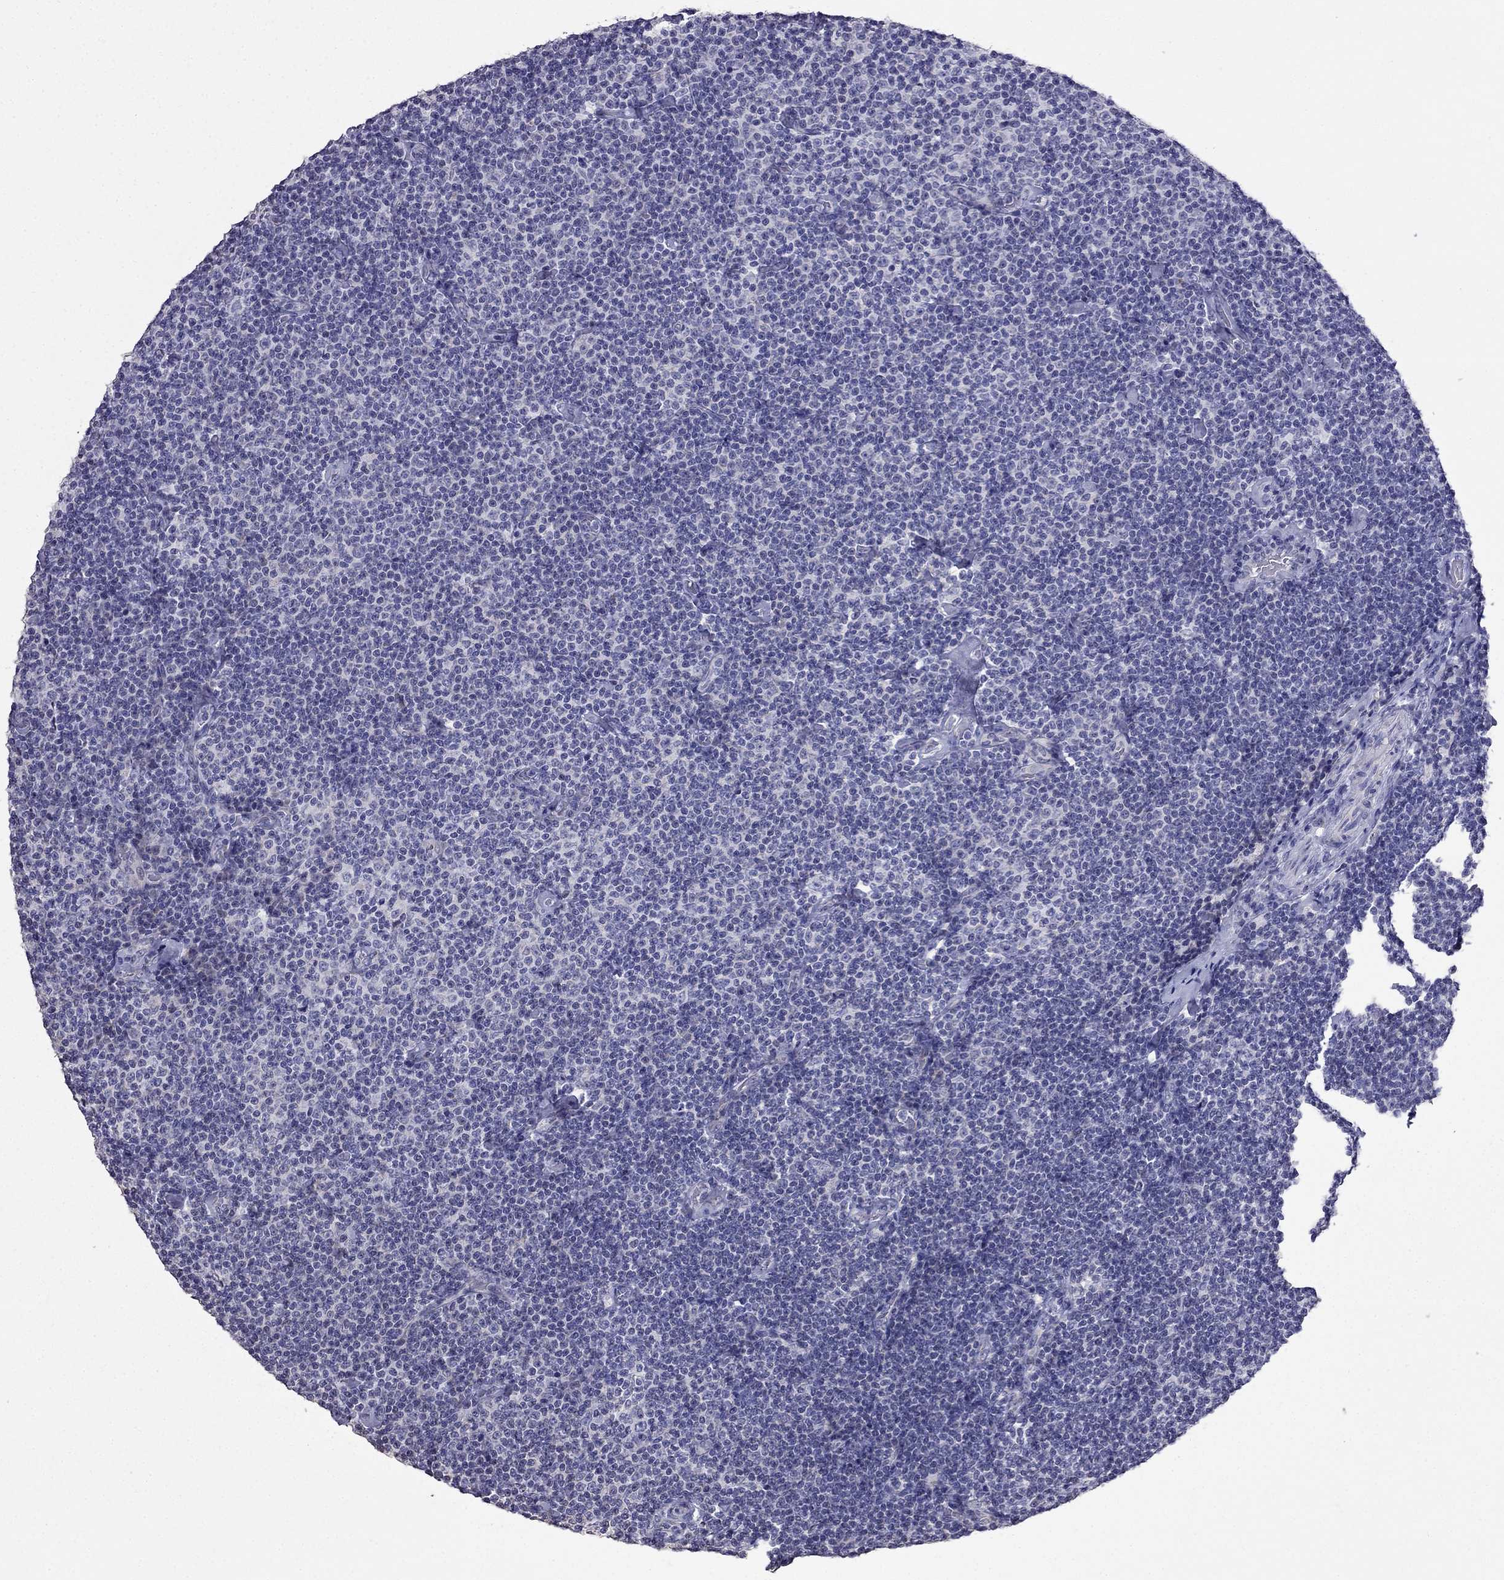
{"staining": {"intensity": "negative", "quantity": "none", "location": "none"}, "tissue": "lymphoma", "cell_type": "Tumor cells", "image_type": "cancer", "snomed": [{"axis": "morphology", "description": "Malignant lymphoma, non-Hodgkin's type, Low grade"}, {"axis": "topography", "description": "Lymph node"}], "caption": "IHC photomicrograph of malignant lymphoma, non-Hodgkin's type (low-grade) stained for a protein (brown), which reveals no staining in tumor cells.", "gene": "AK5", "patient": {"sex": "male", "age": 81}}